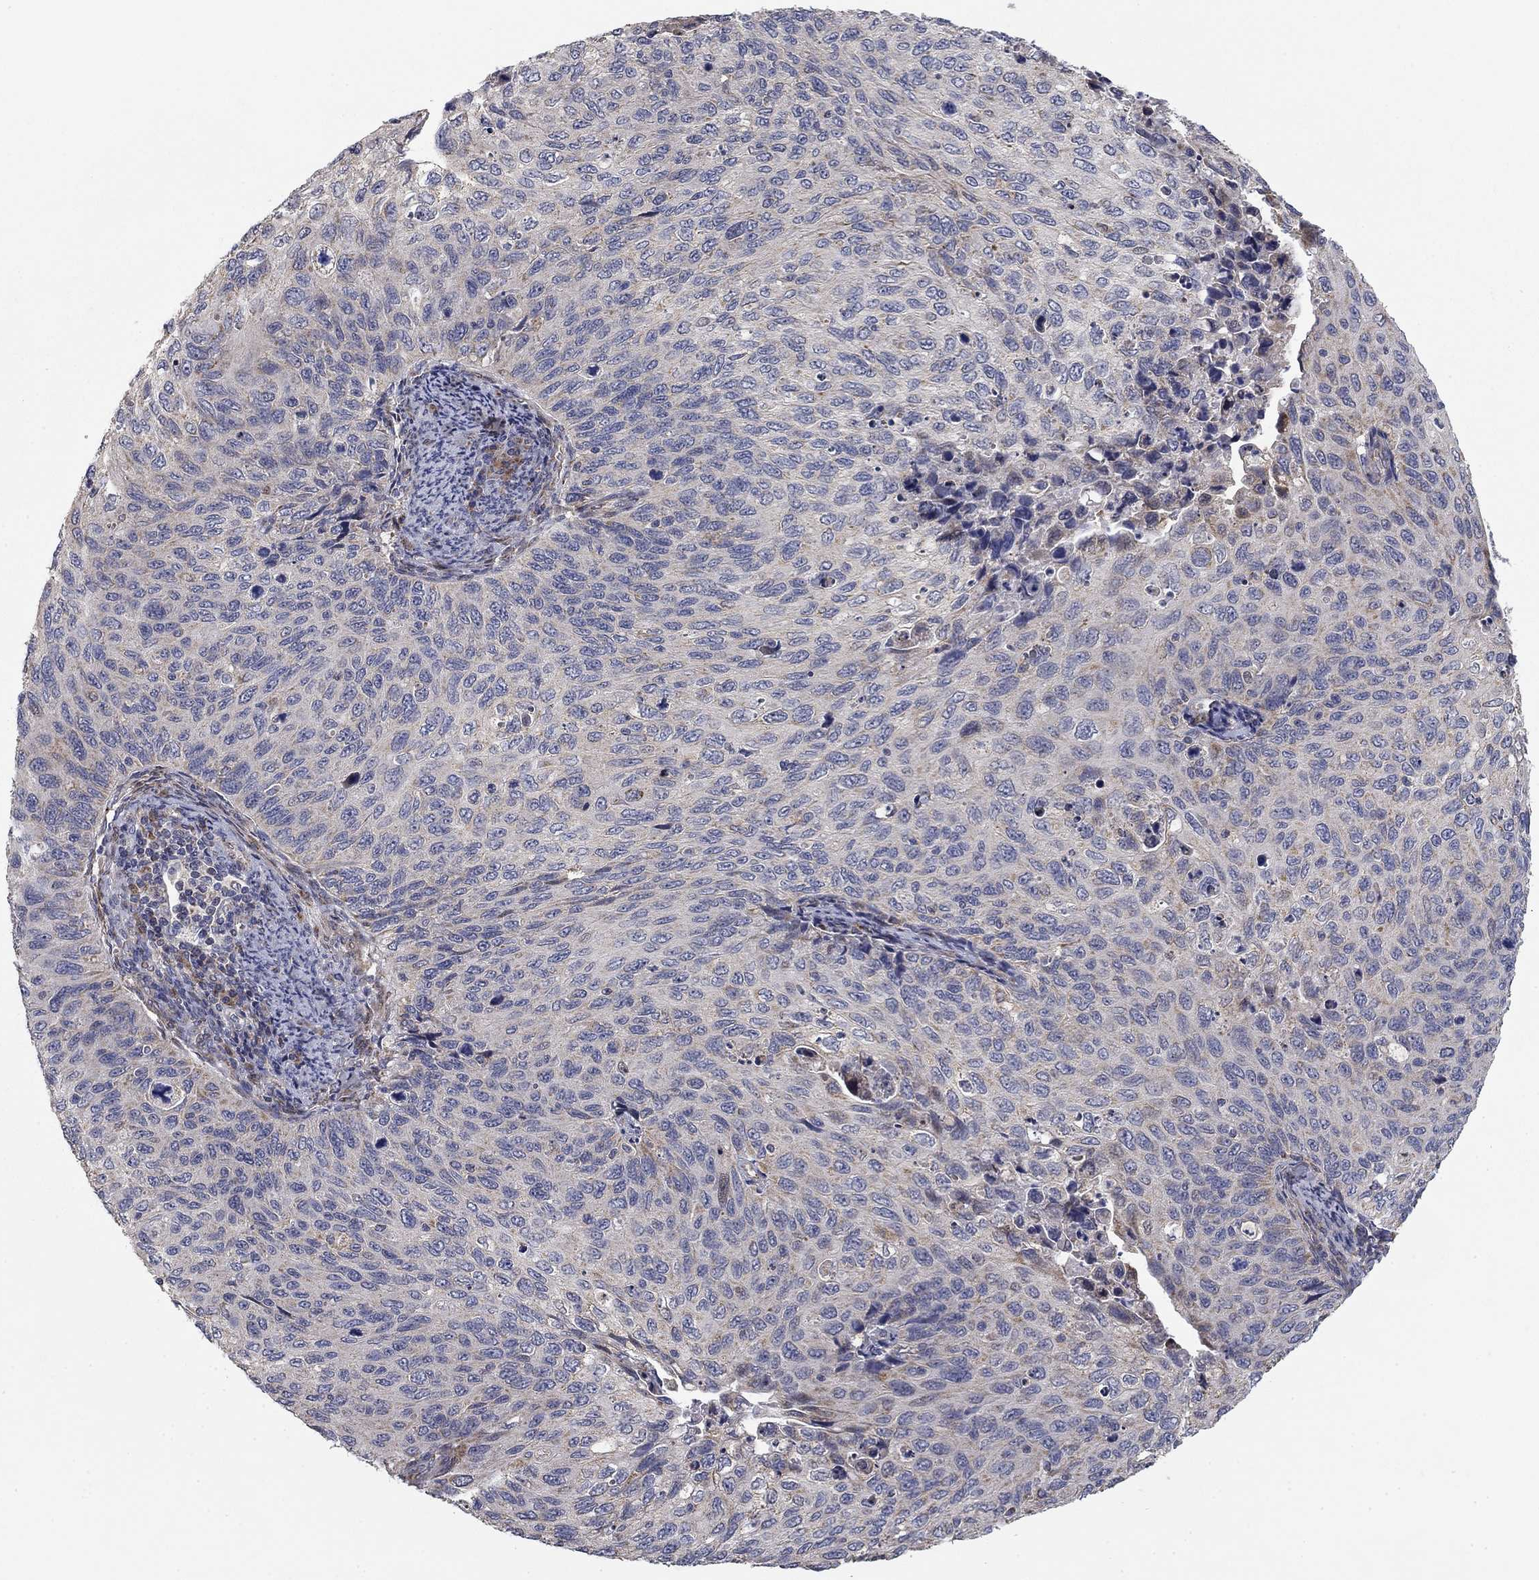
{"staining": {"intensity": "negative", "quantity": "none", "location": "none"}, "tissue": "cervical cancer", "cell_type": "Tumor cells", "image_type": "cancer", "snomed": [{"axis": "morphology", "description": "Squamous cell carcinoma, NOS"}, {"axis": "topography", "description": "Cervix"}], "caption": "Tumor cells are negative for brown protein staining in cervical cancer.", "gene": "MMAA", "patient": {"sex": "female", "age": 70}}